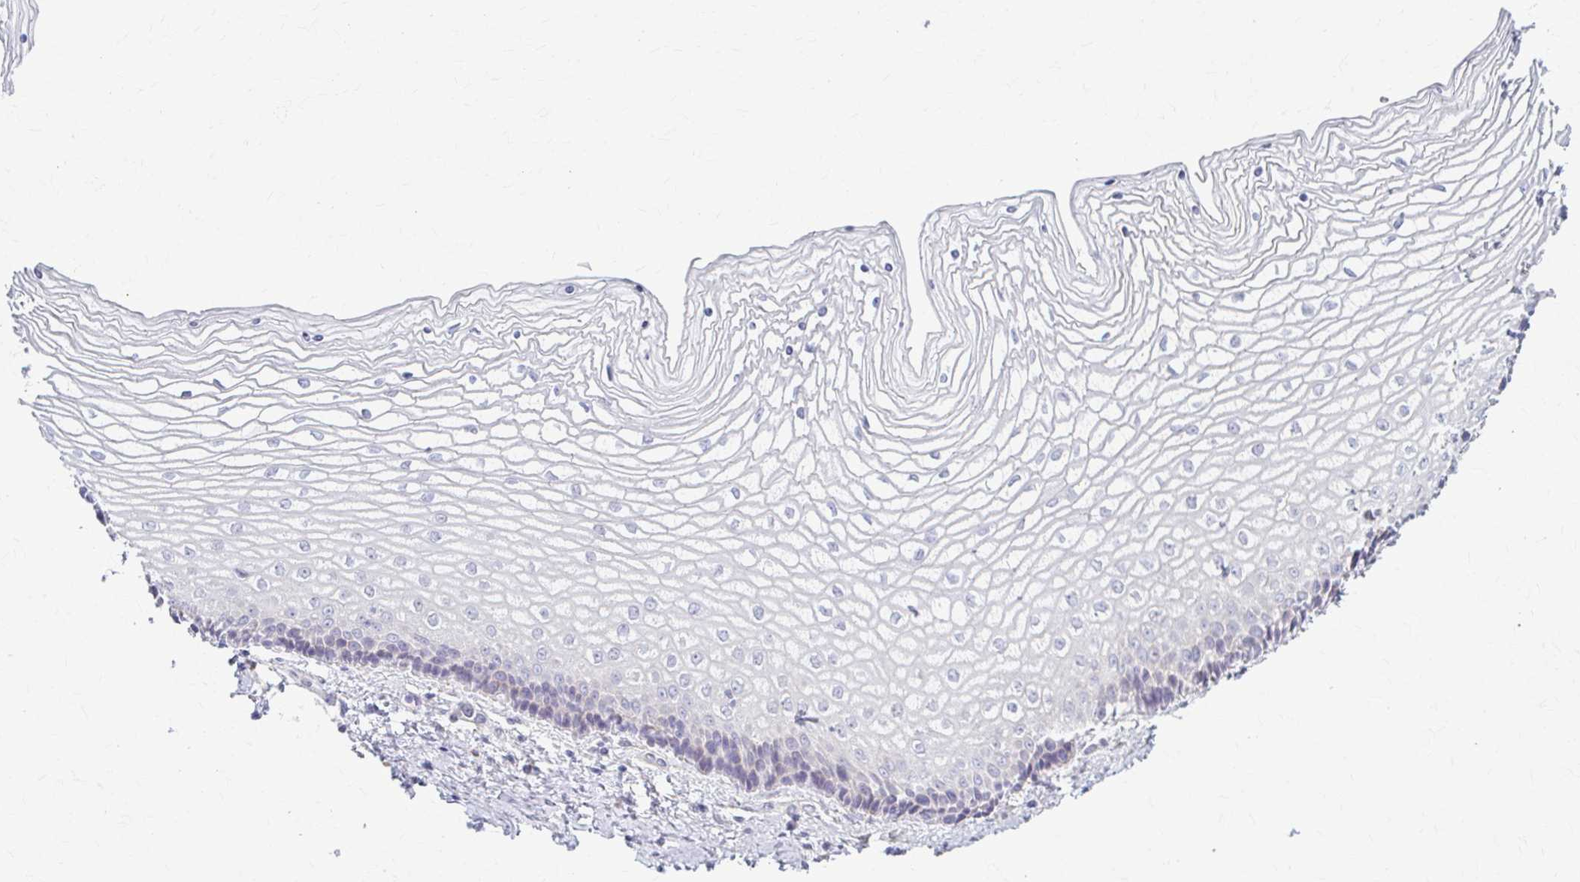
{"staining": {"intensity": "weak", "quantity": "25%-75%", "location": "cytoplasmic/membranous"}, "tissue": "vagina", "cell_type": "Squamous epithelial cells", "image_type": "normal", "snomed": [{"axis": "morphology", "description": "Normal tissue, NOS"}, {"axis": "topography", "description": "Vagina"}], "caption": "Weak cytoplasmic/membranous expression for a protein is identified in approximately 25%-75% of squamous epithelial cells of normal vagina using IHC.", "gene": "PRKRA", "patient": {"sex": "female", "age": 45}}